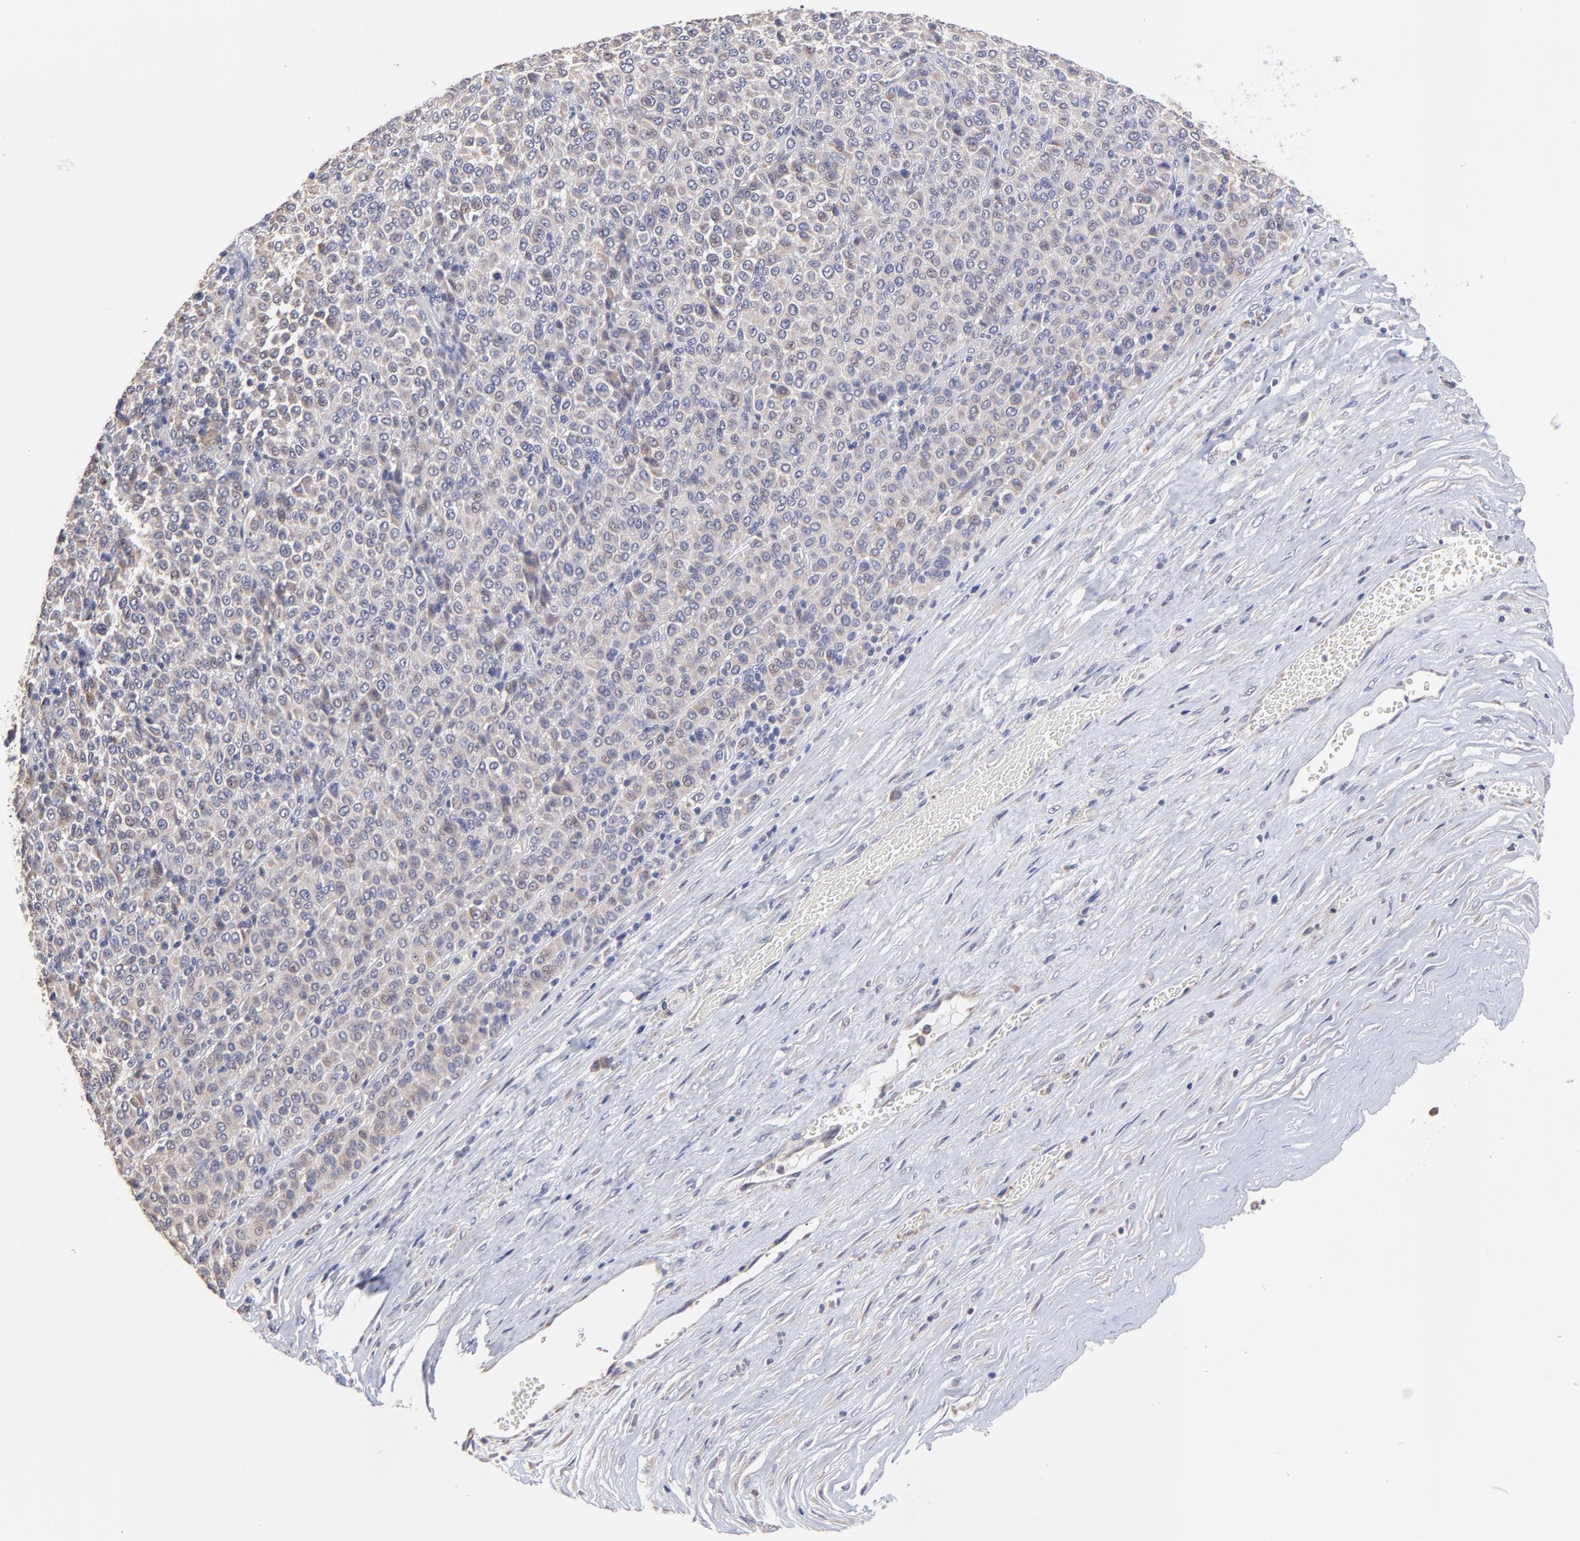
{"staining": {"intensity": "weak", "quantity": ">75%", "location": "cytoplasmic/membranous"}, "tissue": "melanoma", "cell_type": "Tumor cells", "image_type": "cancer", "snomed": [{"axis": "morphology", "description": "Malignant melanoma, Metastatic site"}, {"axis": "topography", "description": "Pancreas"}], "caption": "Melanoma tissue reveals weak cytoplasmic/membranous staining in about >75% of tumor cells", "gene": "GCSAM", "patient": {"sex": "female", "age": 30}}